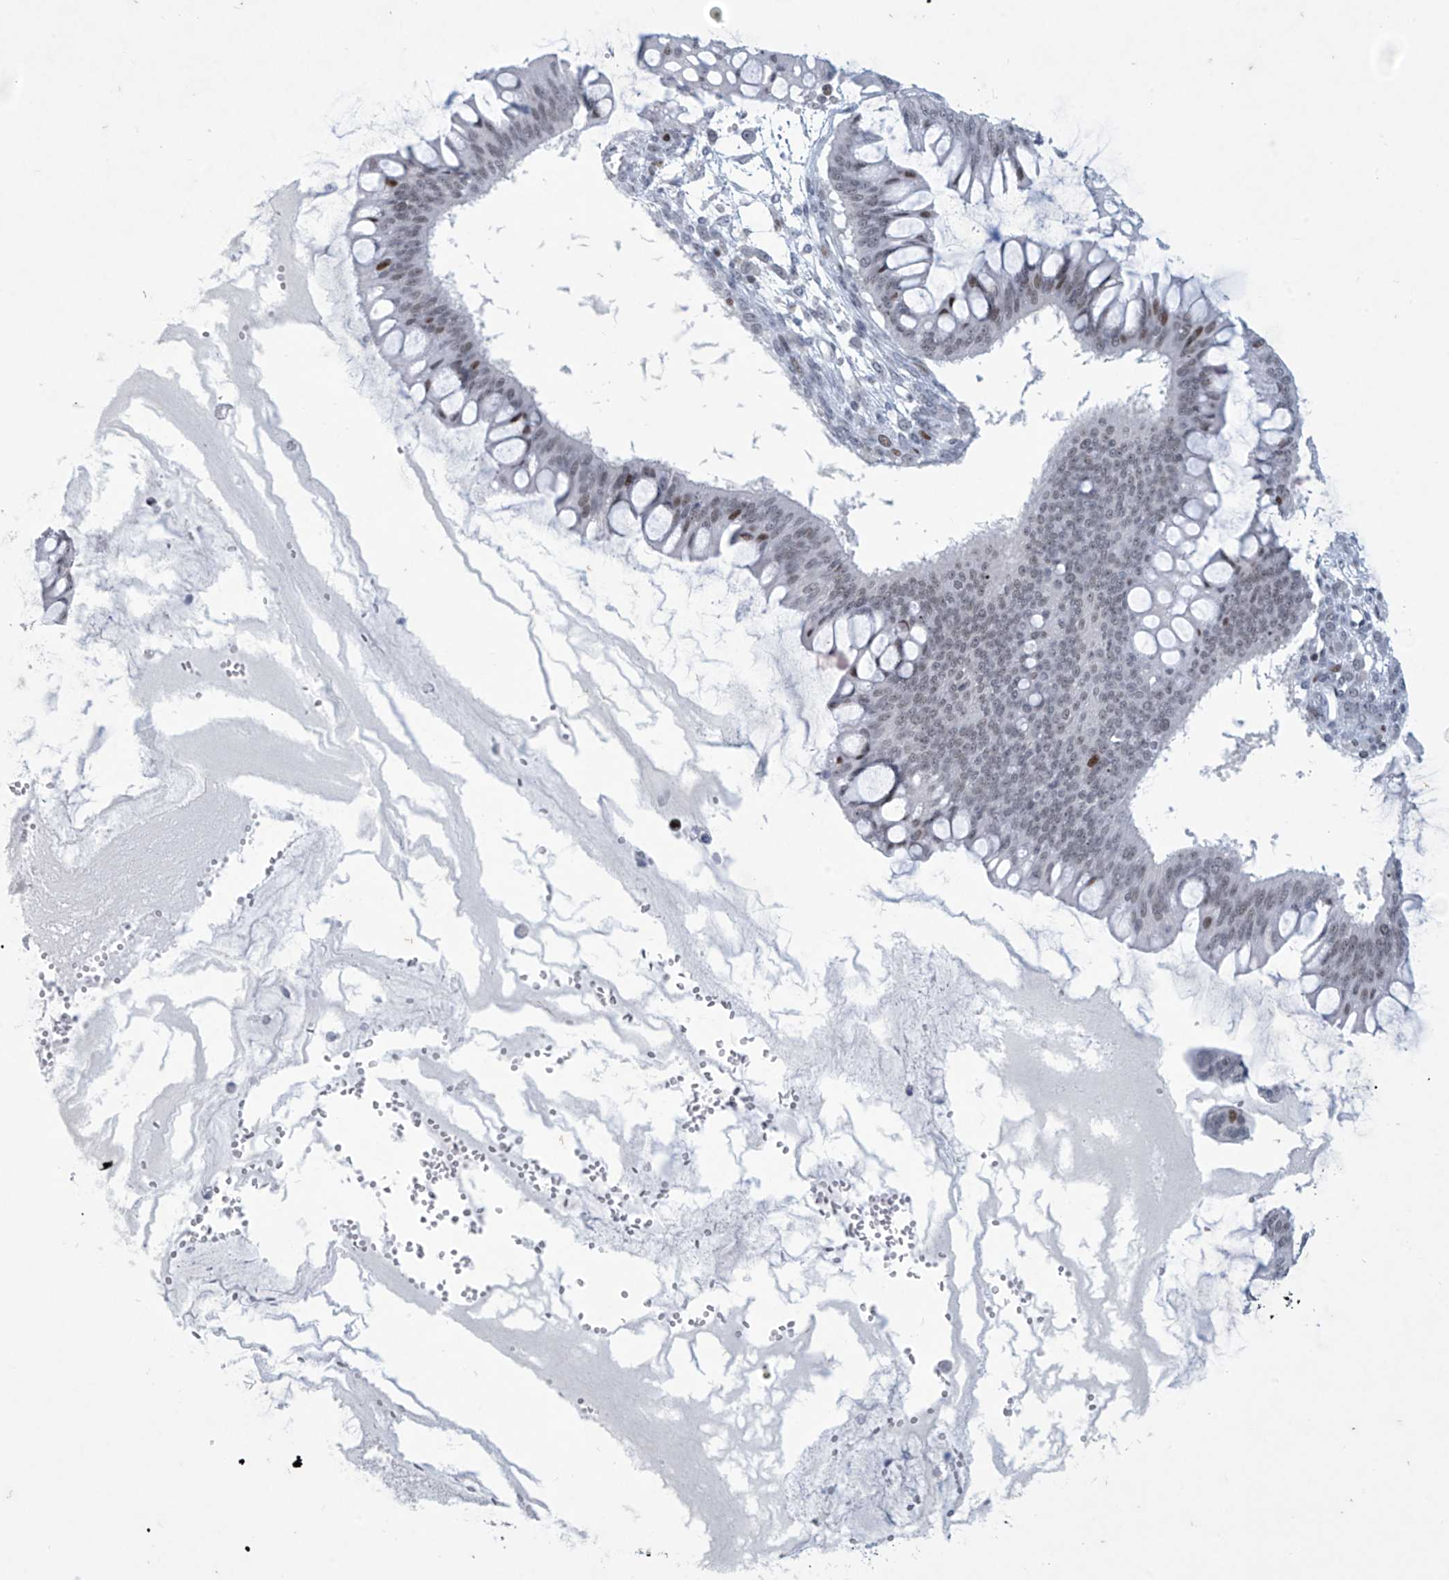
{"staining": {"intensity": "moderate", "quantity": "<25%", "location": "nuclear"}, "tissue": "ovarian cancer", "cell_type": "Tumor cells", "image_type": "cancer", "snomed": [{"axis": "morphology", "description": "Cystadenocarcinoma, mucinous, NOS"}, {"axis": "topography", "description": "Ovary"}], "caption": "Ovarian cancer (mucinous cystadenocarcinoma) stained with a protein marker exhibits moderate staining in tumor cells.", "gene": "RFX7", "patient": {"sex": "female", "age": 73}}